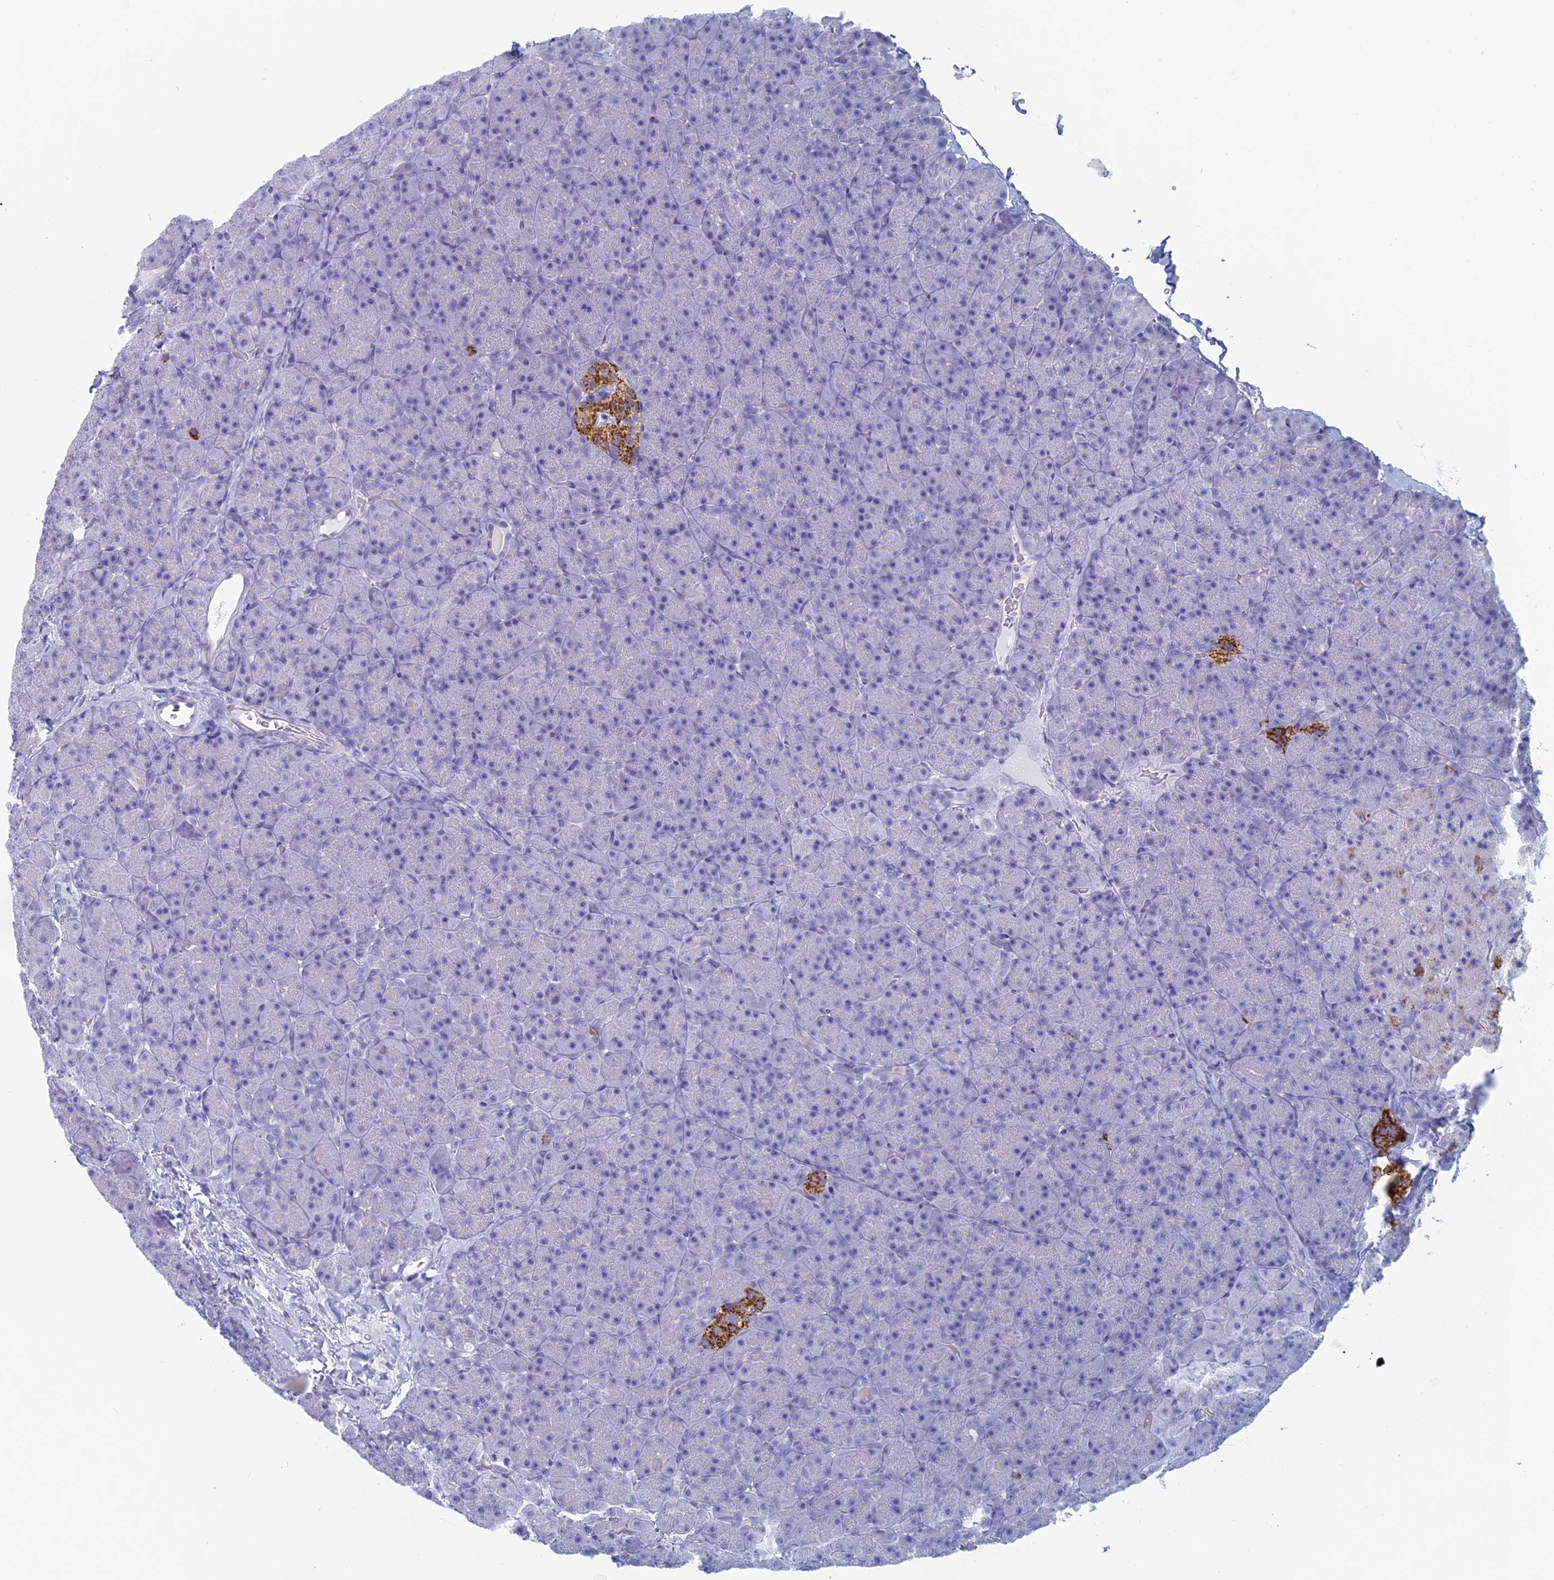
{"staining": {"intensity": "negative", "quantity": "none", "location": "none"}, "tissue": "pancreas", "cell_type": "Exocrine glandular cells", "image_type": "normal", "snomed": [{"axis": "morphology", "description": "Normal tissue, NOS"}, {"axis": "topography", "description": "Pancreas"}], "caption": "This is an immunohistochemistry histopathology image of unremarkable pancreas. There is no expression in exocrine glandular cells.", "gene": "ALMS1", "patient": {"sex": "male", "age": 36}}